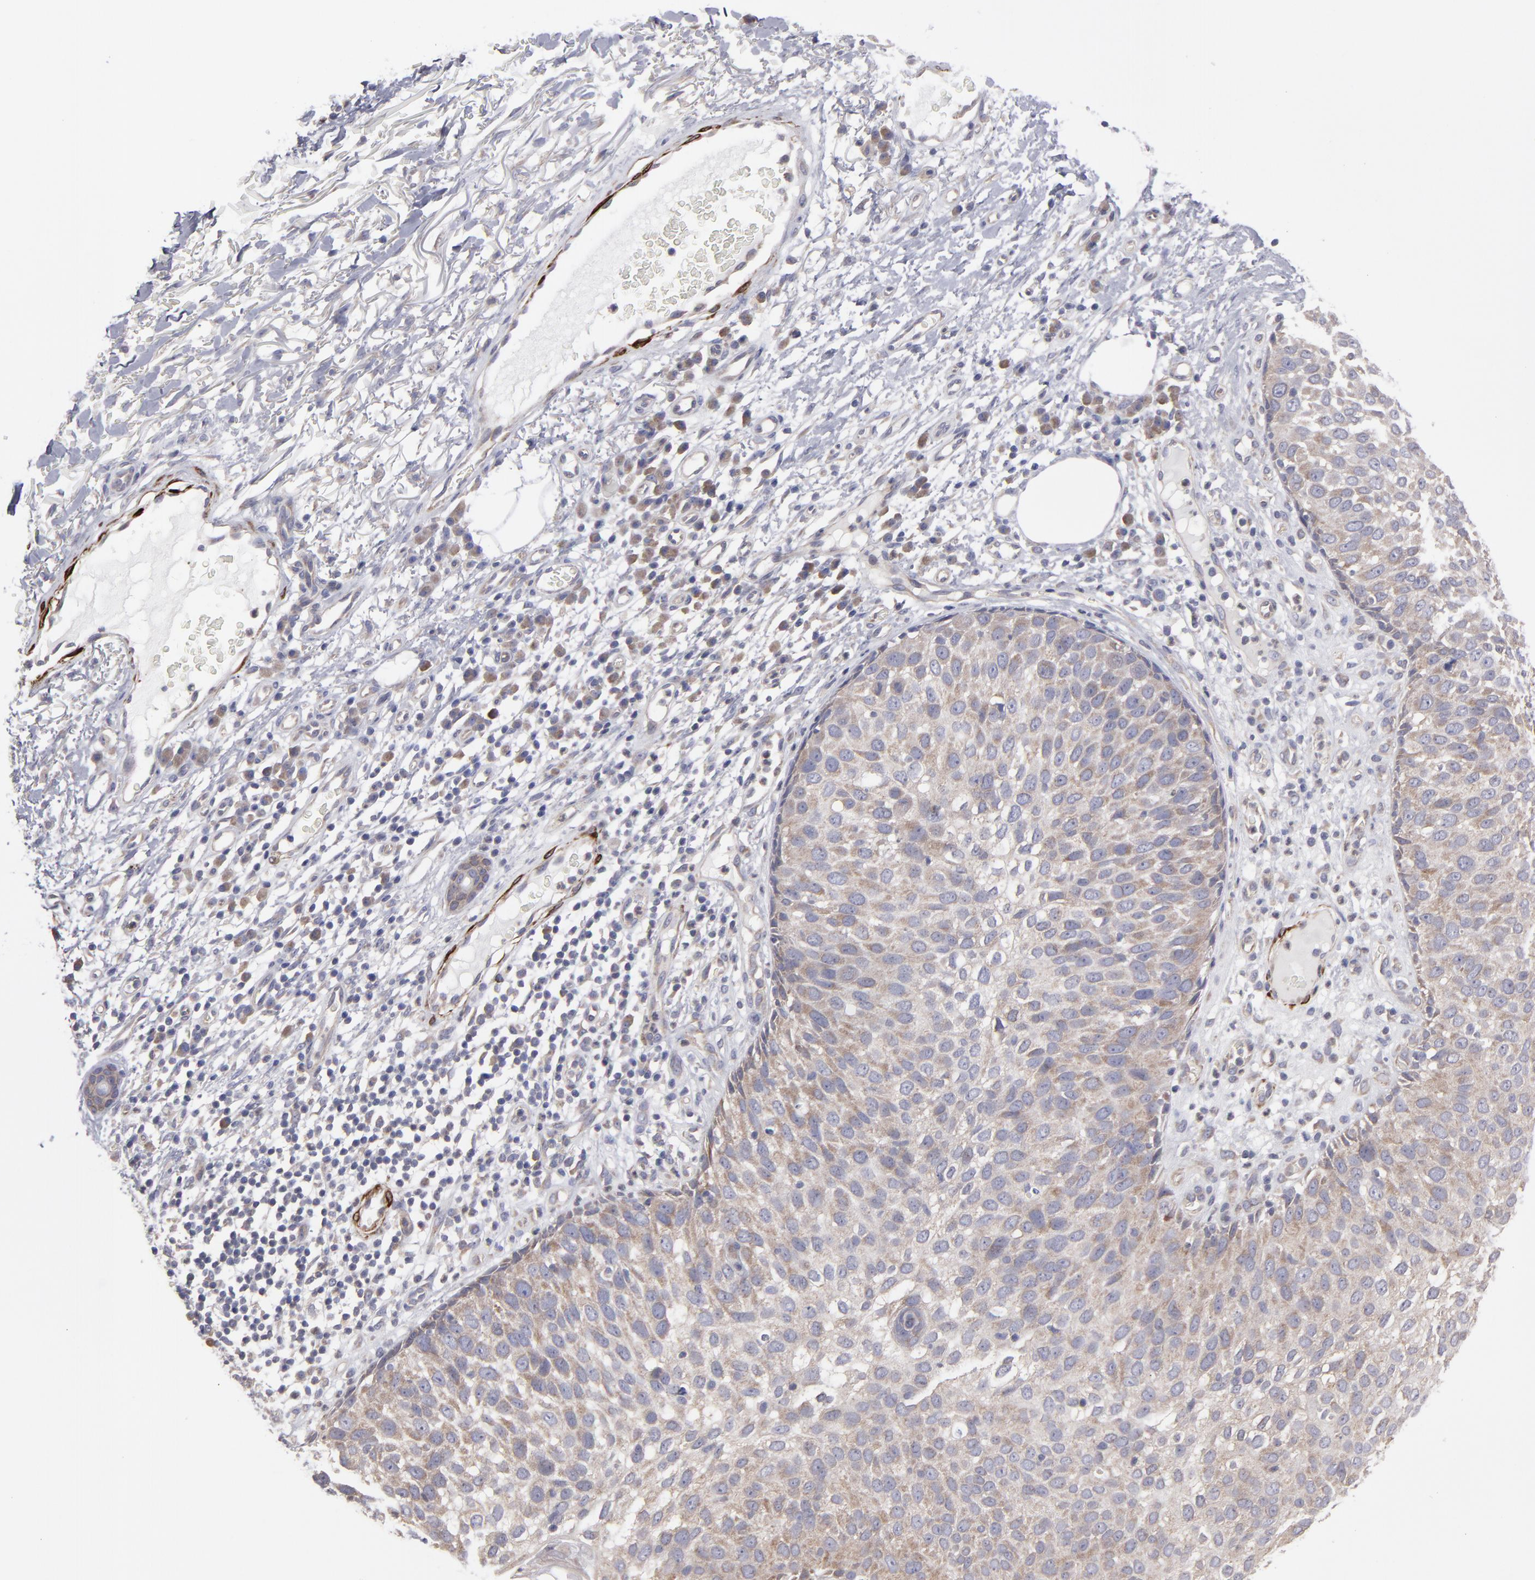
{"staining": {"intensity": "weak", "quantity": ">75%", "location": "cytoplasmic/membranous"}, "tissue": "skin cancer", "cell_type": "Tumor cells", "image_type": "cancer", "snomed": [{"axis": "morphology", "description": "Squamous cell carcinoma, NOS"}, {"axis": "topography", "description": "Skin"}], "caption": "This is an image of IHC staining of skin cancer (squamous cell carcinoma), which shows weak positivity in the cytoplasmic/membranous of tumor cells.", "gene": "SLMAP", "patient": {"sex": "male", "age": 87}}